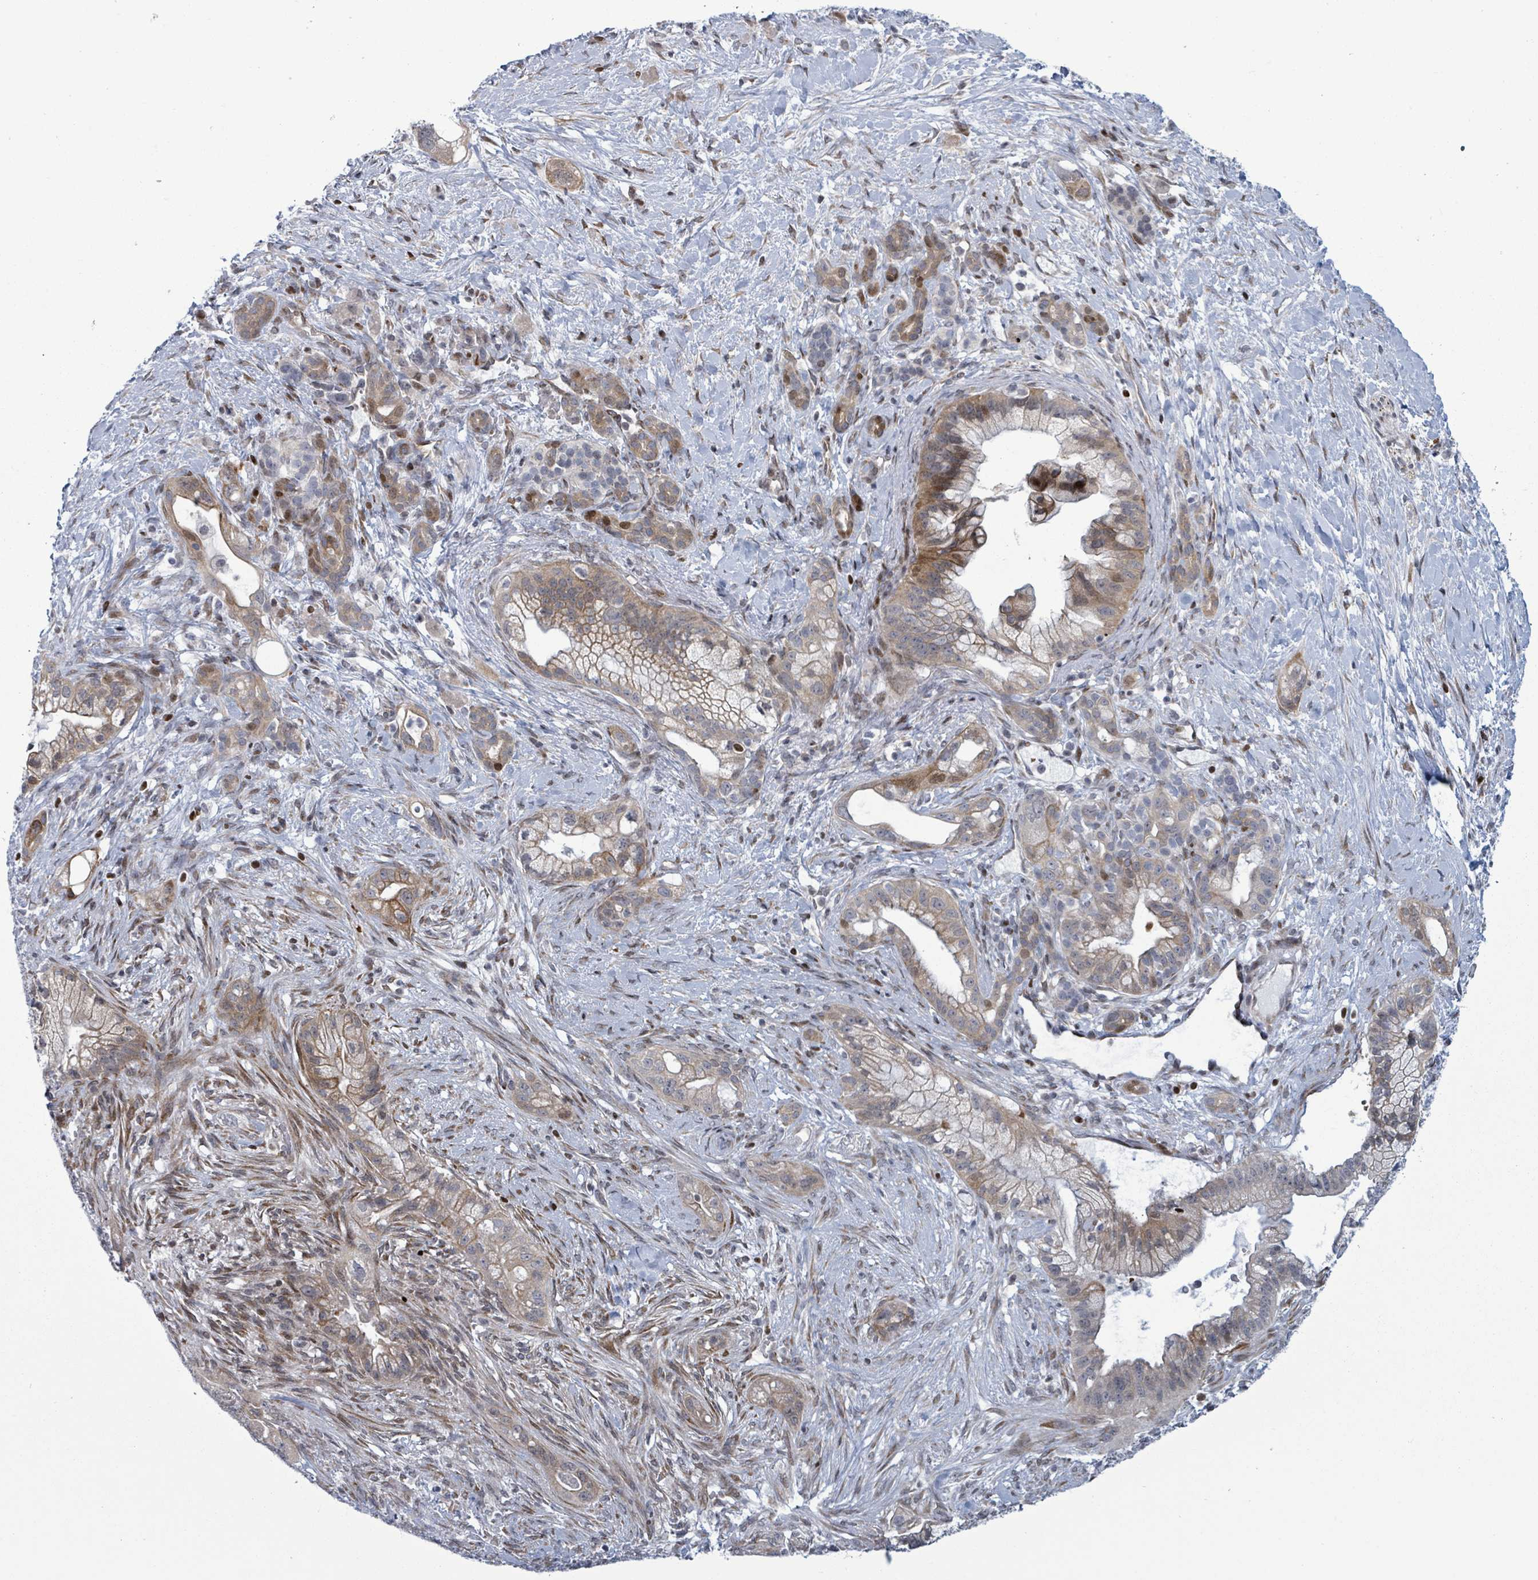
{"staining": {"intensity": "moderate", "quantity": "25%-75%", "location": "cytoplasmic/membranous"}, "tissue": "pancreatic cancer", "cell_type": "Tumor cells", "image_type": "cancer", "snomed": [{"axis": "morphology", "description": "Adenocarcinoma, NOS"}, {"axis": "topography", "description": "Pancreas"}], "caption": "Moderate cytoplasmic/membranous positivity is seen in about 25%-75% of tumor cells in adenocarcinoma (pancreatic).", "gene": "FNDC4", "patient": {"sex": "male", "age": 44}}